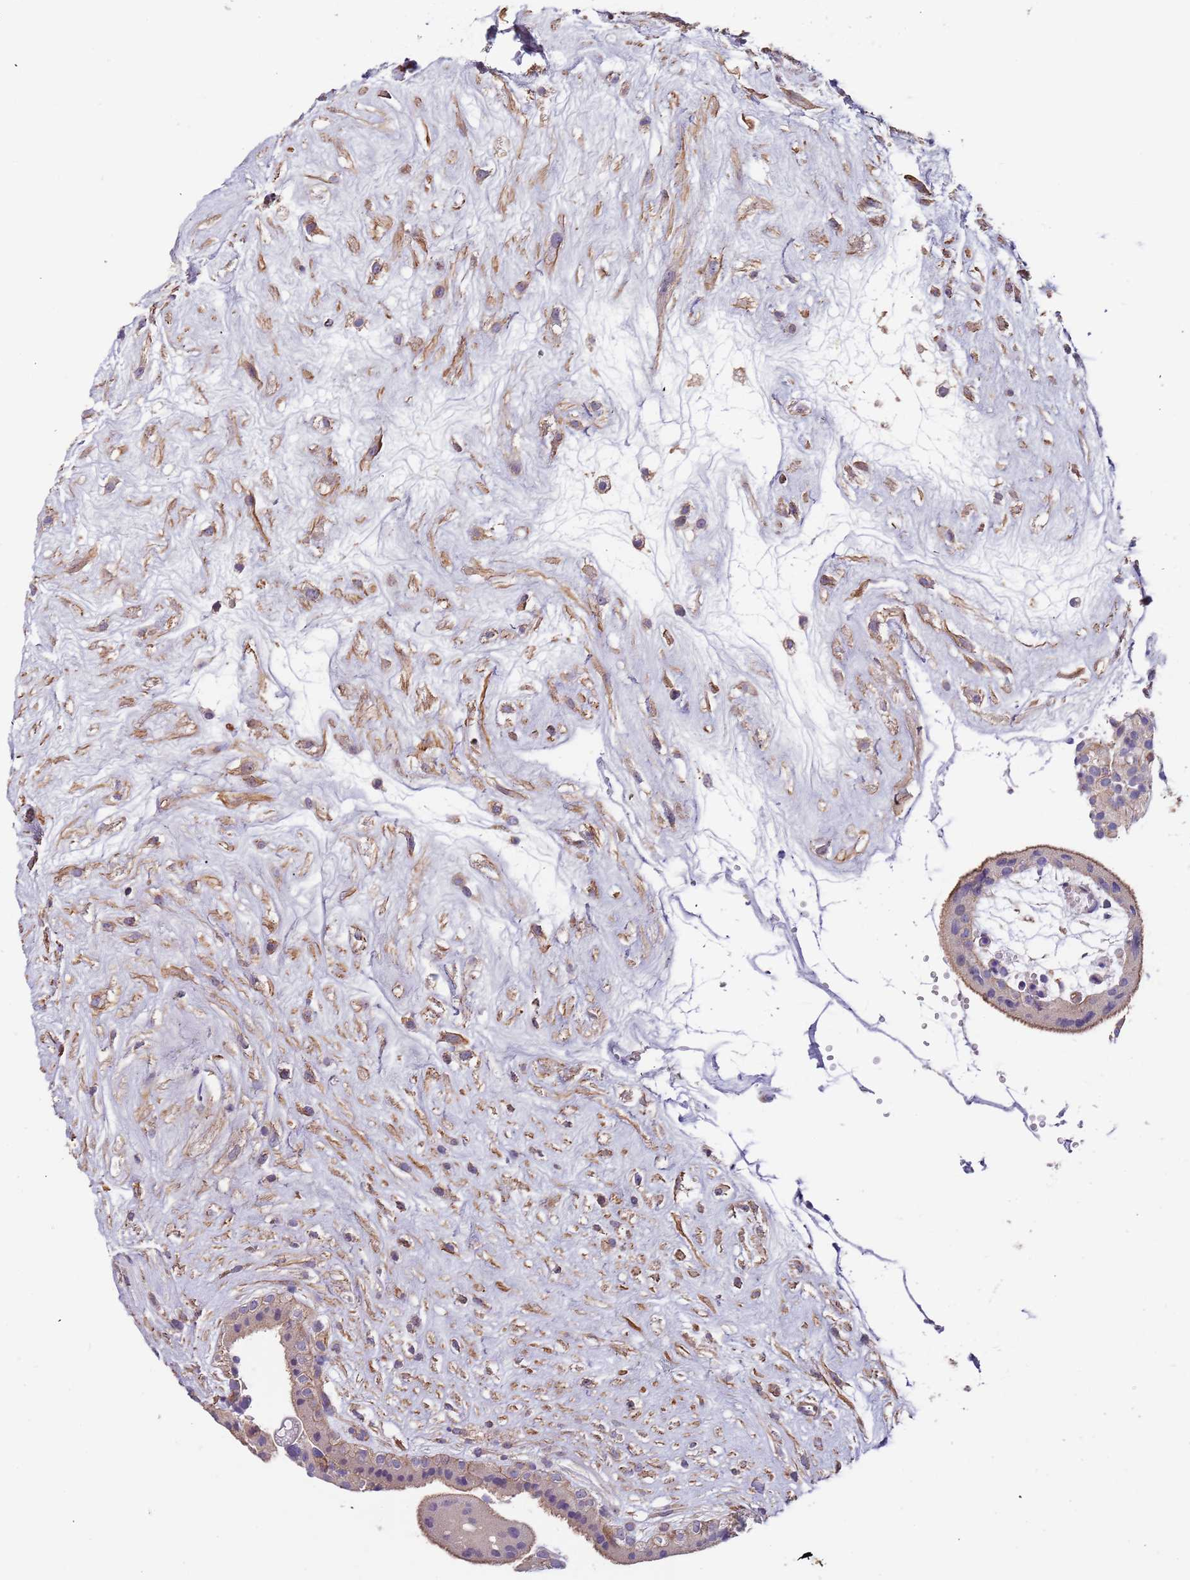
{"staining": {"intensity": "moderate", "quantity": "25%-75%", "location": "cytoplasmic/membranous"}, "tissue": "placenta", "cell_type": "Decidual cells", "image_type": "normal", "snomed": [{"axis": "morphology", "description": "Normal tissue, NOS"}, {"axis": "topography", "description": "Placenta"}], "caption": "Placenta stained with immunohistochemistry demonstrates moderate cytoplasmic/membranous staining in approximately 25%-75% of decidual cells. (DAB (3,3'-diaminobenzidine) IHC, brown staining for protein, blue staining for nuclei).", "gene": "SYT4", "patient": {"sex": "female", "age": 18}}